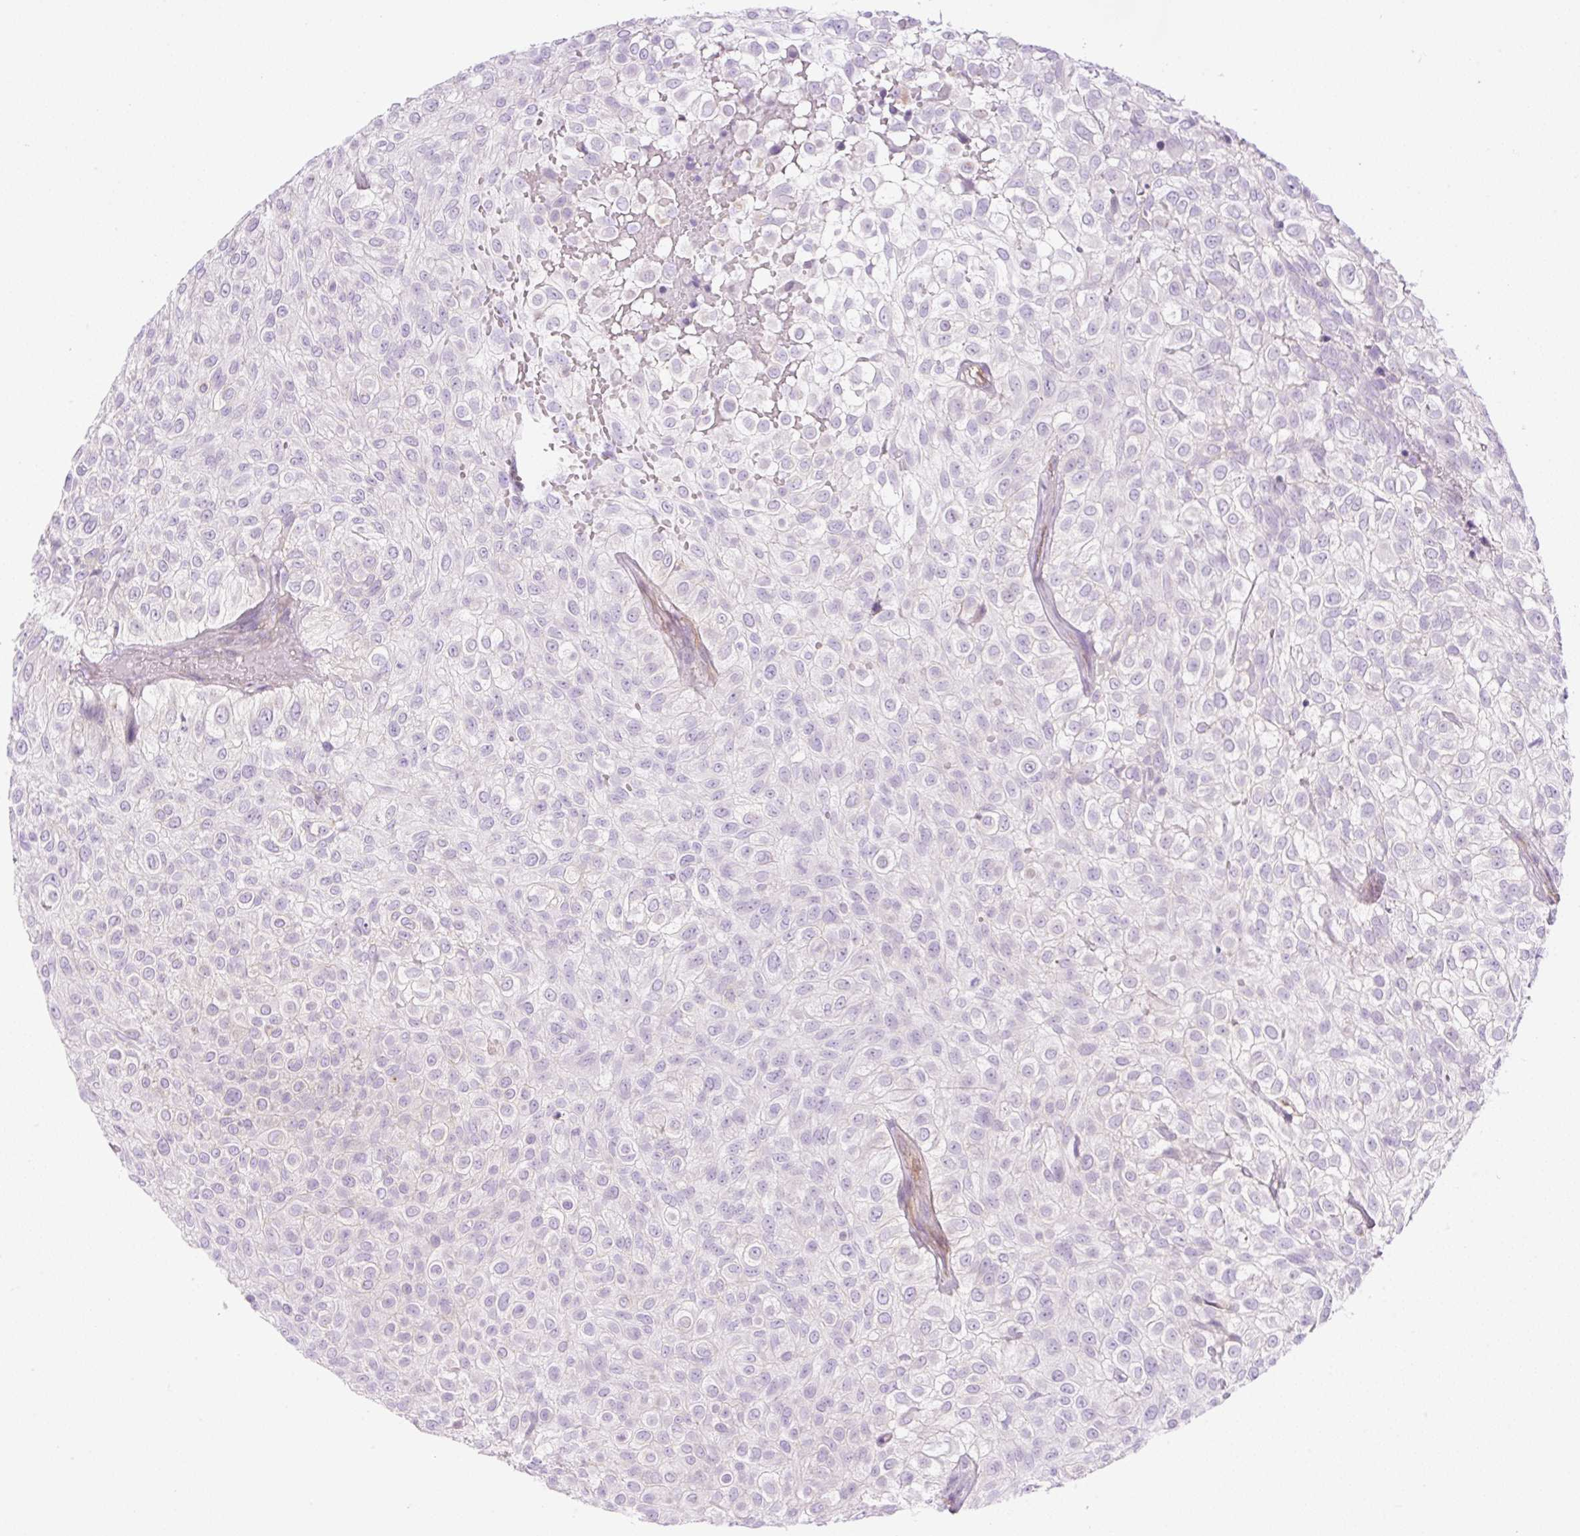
{"staining": {"intensity": "negative", "quantity": "none", "location": "none"}, "tissue": "urothelial cancer", "cell_type": "Tumor cells", "image_type": "cancer", "snomed": [{"axis": "morphology", "description": "Urothelial carcinoma, High grade"}, {"axis": "topography", "description": "Urinary bladder"}], "caption": "Urothelial carcinoma (high-grade) was stained to show a protein in brown. There is no significant expression in tumor cells. (Stains: DAB (3,3'-diaminobenzidine) IHC with hematoxylin counter stain, Microscopy: brightfield microscopy at high magnification).", "gene": "EHD3", "patient": {"sex": "male", "age": 56}}